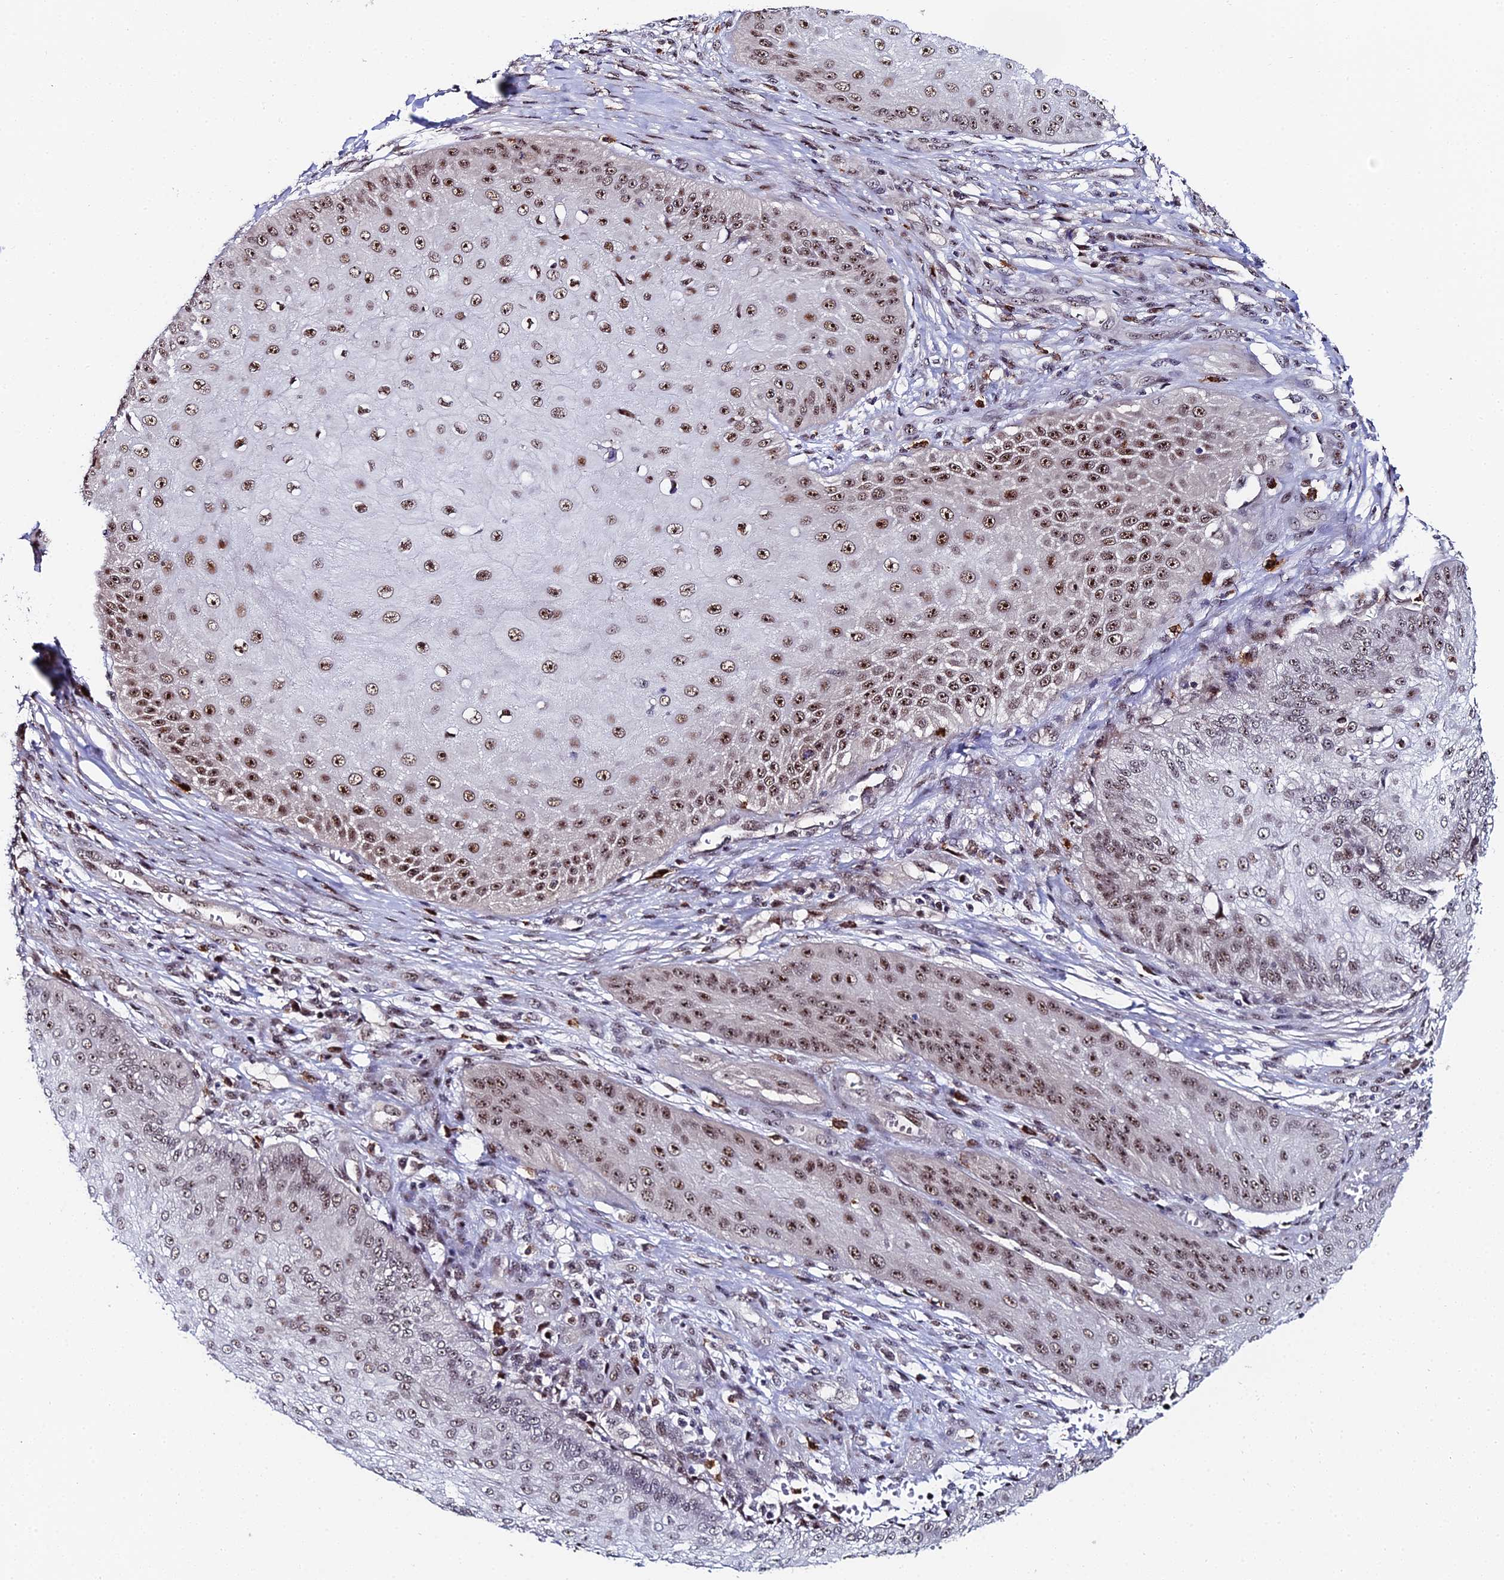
{"staining": {"intensity": "moderate", "quantity": ">75%", "location": "nuclear"}, "tissue": "skin cancer", "cell_type": "Tumor cells", "image_type": "cancer", "snomed": [{"axis": "morphology", "description": "Squamous cell carcinoma, NOS"}, {"axis": "topography", "description": "Skin"}], "caption": "Immunohistochemistry (IHC) (DAB (3,3'-diaminobenzidine)) staining of human skin squamous cell carcinoma displays moderate nuclear protein staining in about >75% of tumor cells. The protein of interest is shown in brown color, while the nuclei are stained blue.", "gene": "TIFA", "patient": {"sex": "male", "age": 70}}